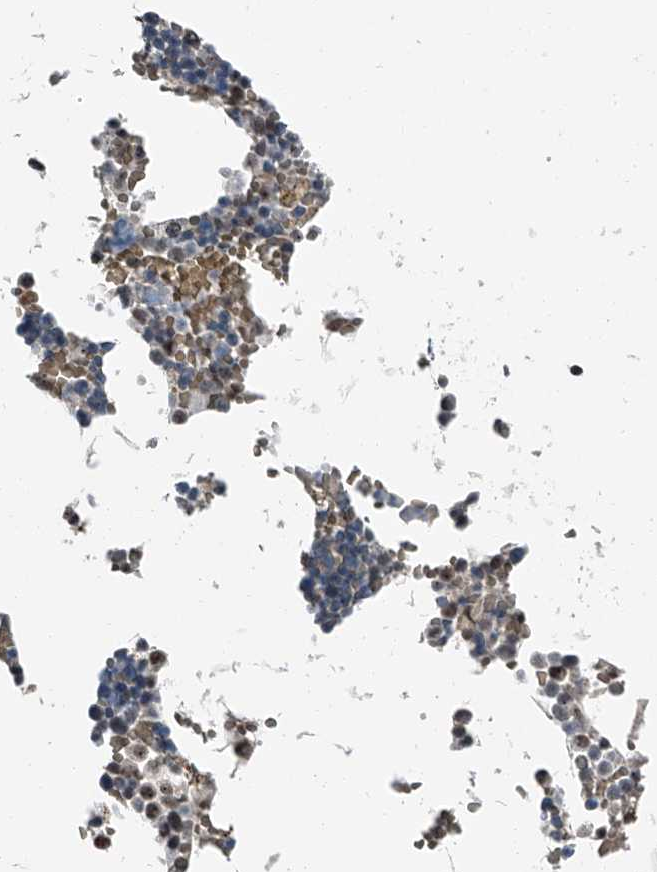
{"staining": {"intensity": "moderate", "quantity": "<25%", "location": "nuclear"}, "tissue": "bone marrow", "cell_type": "Hematopoietic cells", "image_type": "normal", "snomed": [{"axis": "morphology", "description": "Normal tissue, NOS"}, {"axis": "topography", "description": "Bone marrow"}], "caption": "This image exhibits immunohistochemistry staining of normal human bone marrow, with low moderate nuclear staining in approximately <25% of hematopoietic cells.", "gene": "TCOF1", "patient": {"sex": "male", "age": 70}}